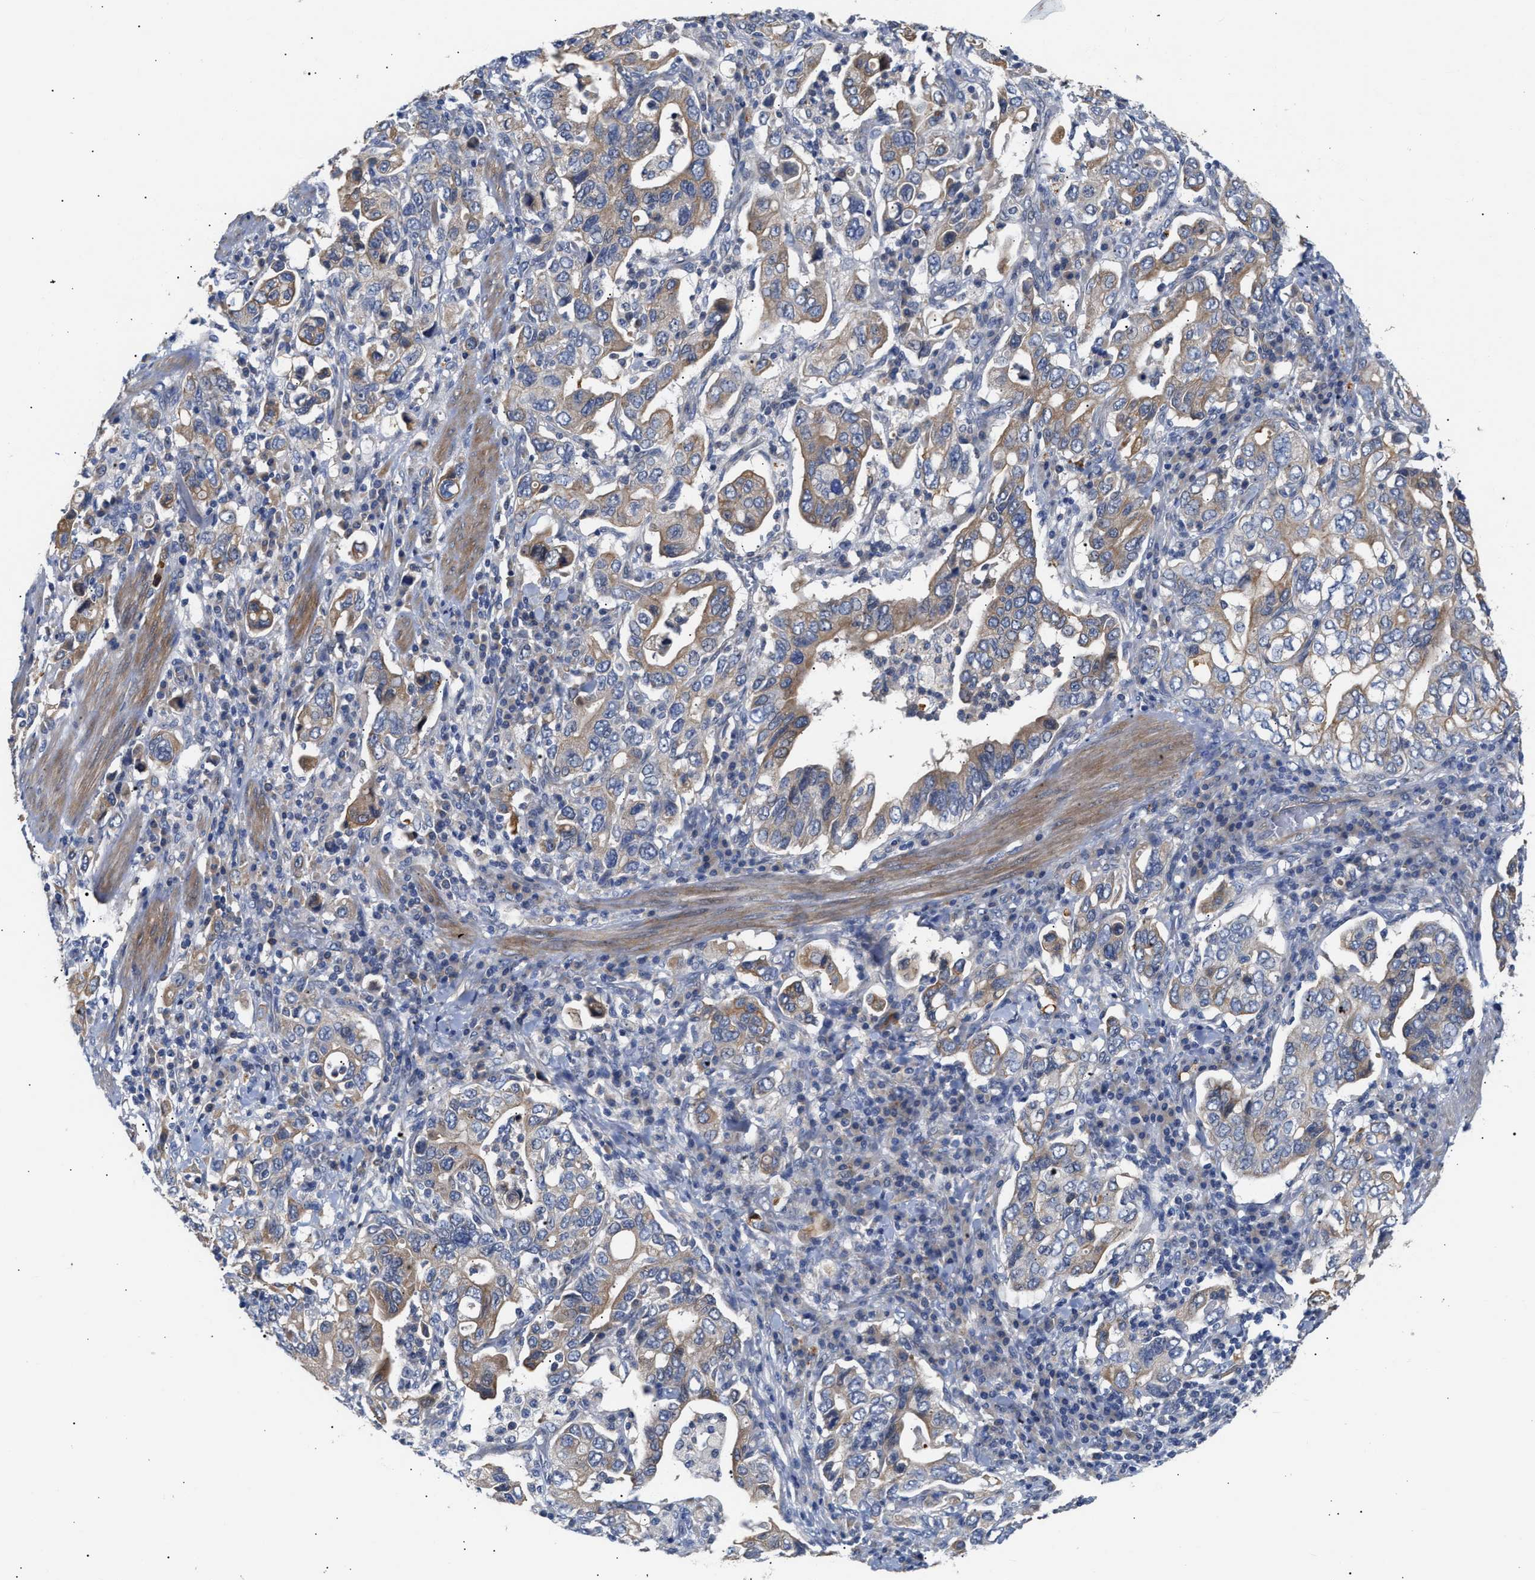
{"staining": {"intensity": "moderate", "quantity": "25%-75%", "location": "cytoplasmic/membranous"}, "tissue": "stomach cancer", "cell_type": "Tumor cells", "image_type": "cancer", "snomed": [{"axis": "morphology", "description": "Adenocarcinoma, NOS"}, {"axis": "topography", "description": "Stomach, upper"}], "caption": "Stomach adenocarcinoma stained for a protein exhibits moderate cytoplasmic/membranous positivity in tumor cells.", "gene": "CCDC146", "patient": {"sex": "male", "age": 62}}